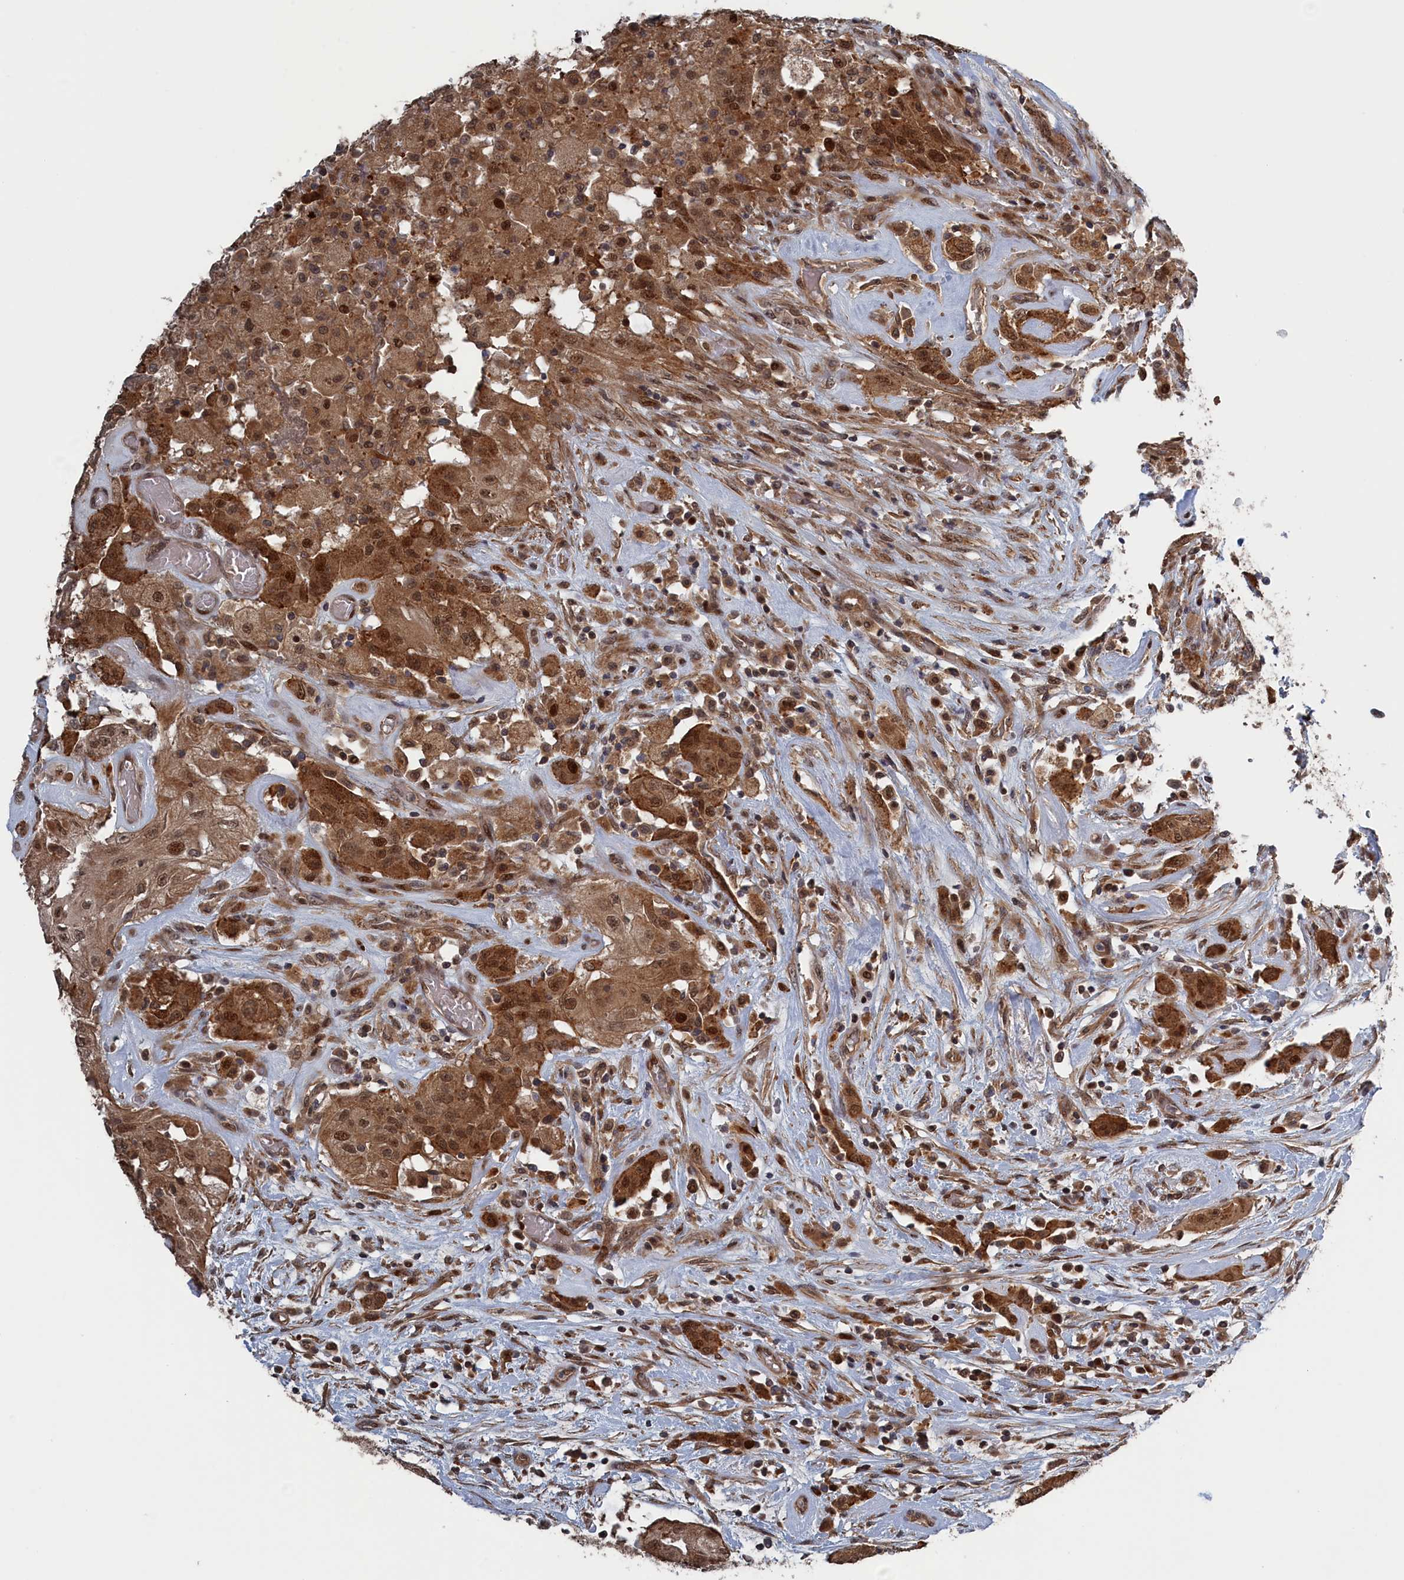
{"staining": {"intensity": "moderate", "quantity": ">75%", "location": "cytoplasmic/membranous,nuclear"}, "tissue": "thyroid cancer", "cell_type": "Tumor cells", "image_type": "cancer", "snomed": [{"axis": "morphology", "description": "Papillary adenocarcinoma, NOS"}, {"axis": "topography", "description": "Thyroid gland"}], "caption": "Human papillary adenocarcinoma (thyroid) stained with a protein marker shows moderate staining in tumor cells.", "gene": "ELOVL6", "patient": {"sex": "female", "age": 59}}